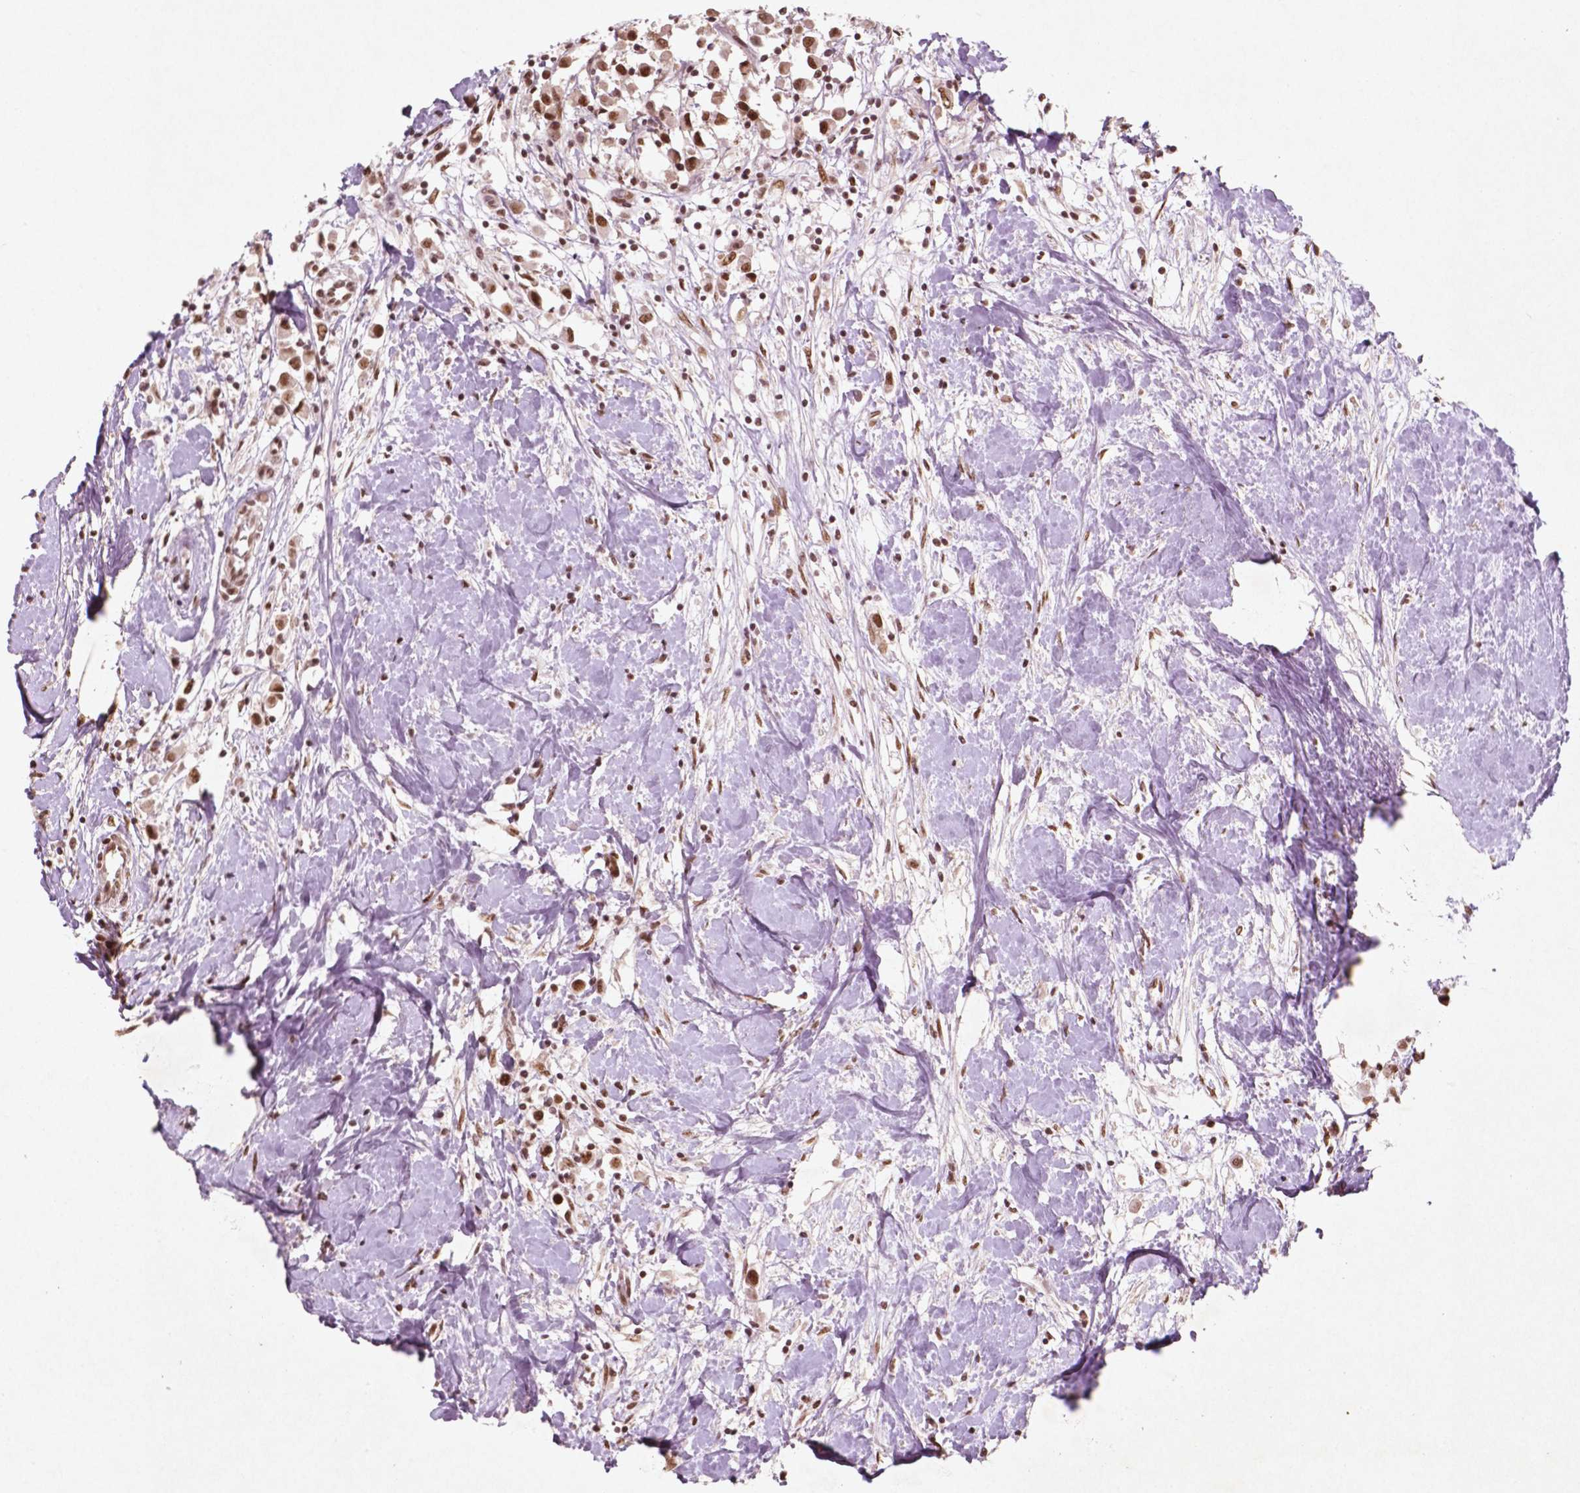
{"staining": {"intensity": "strong", "quantity": ">75%", "location": "nuclear"}, "tissue": "breast cancer", "cell_type": "Tumor cells", "image_type": "cancer", "snomed": [{"axis": "morphology", "description": "Duct carcinoma"}, {"axis": "topography", "description": "Breast"}], "caption": "This image displays immunohistochemistry staining of human breast infiltrating ductal carcinoma, with high strong nuclear staining in approximately >75% of tumor cells.", "gene": "HMG20B", "patient": {"sex": "female", "age": 61}}